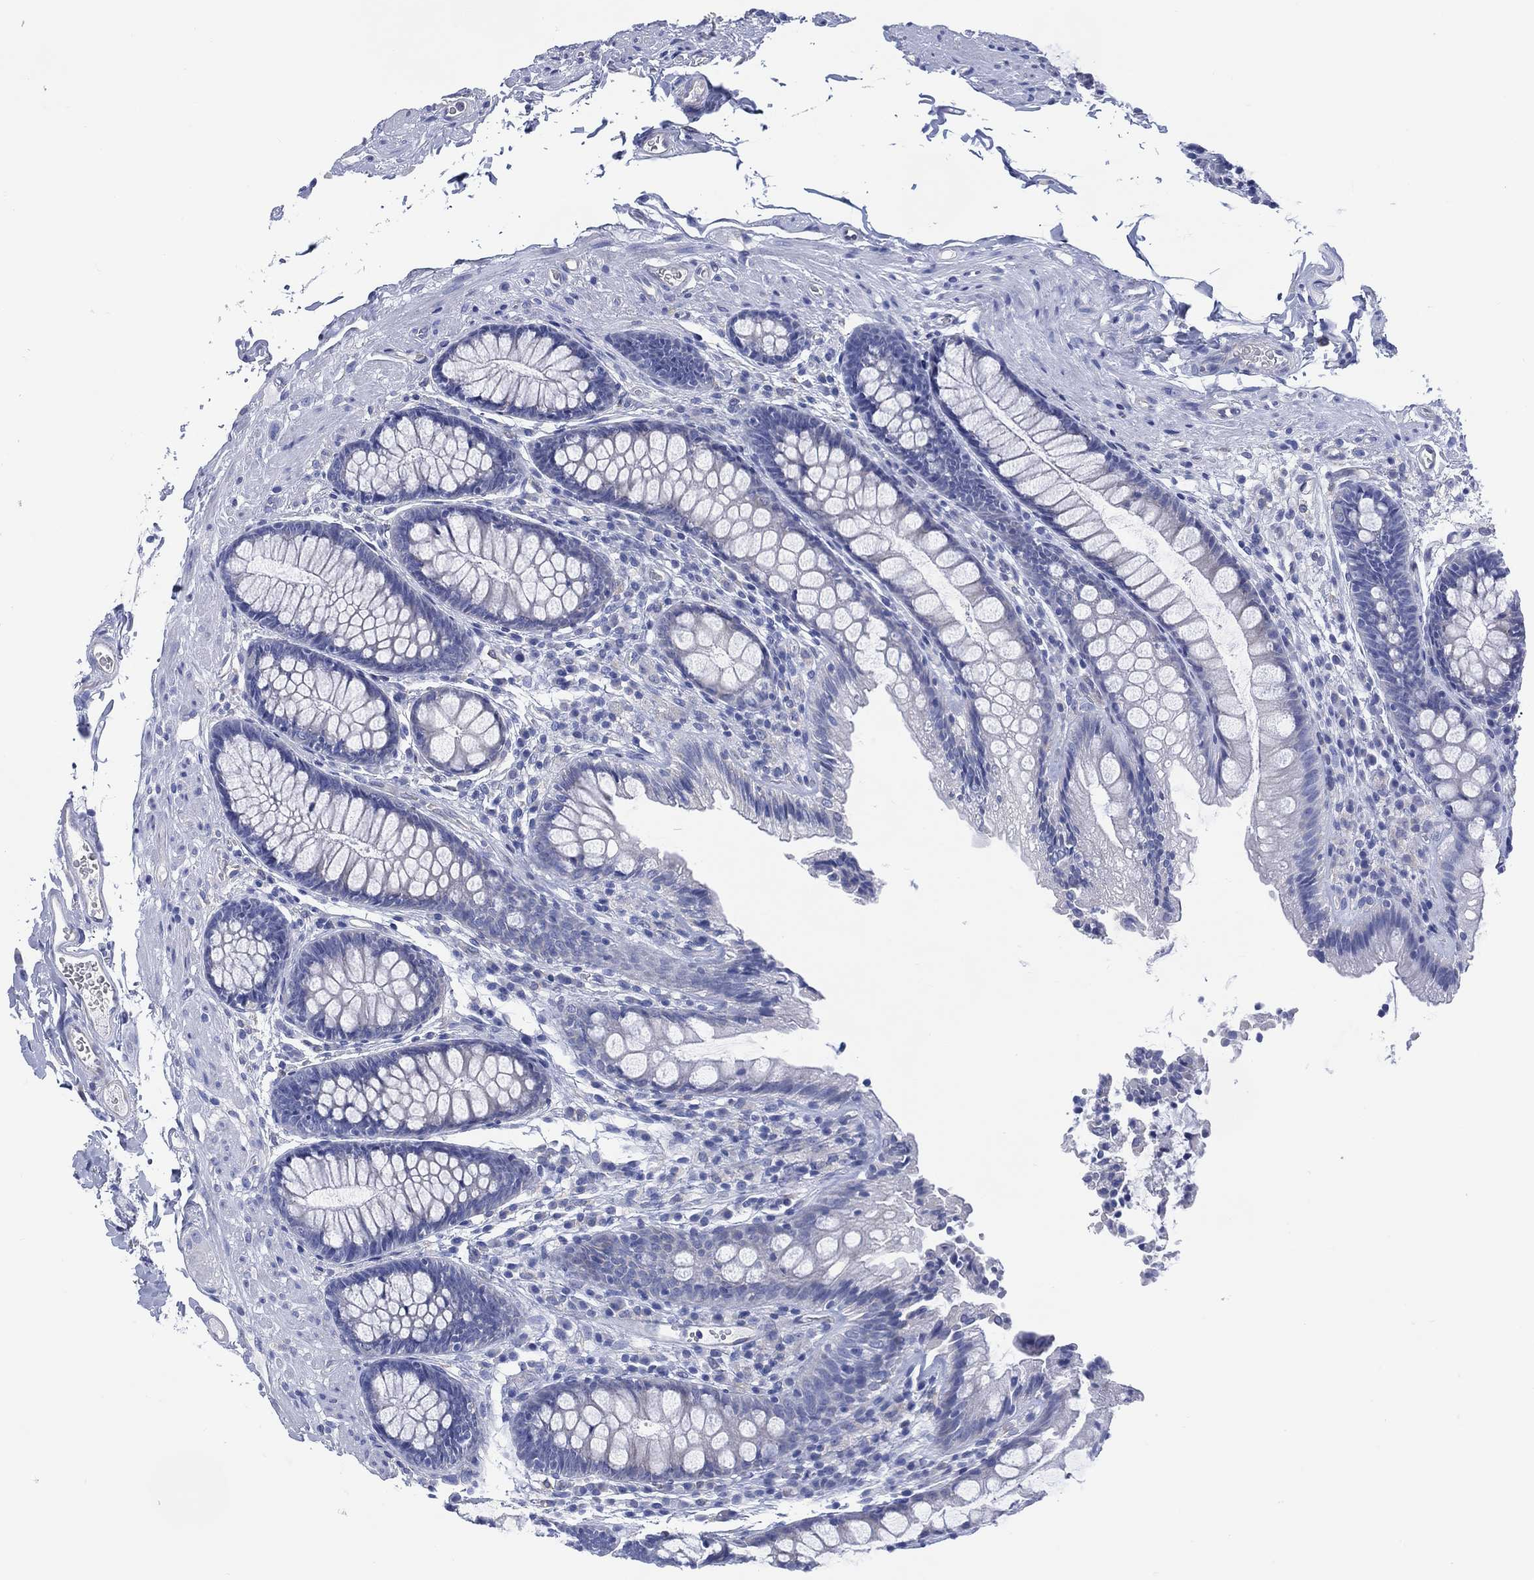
{"staining": {"intensity": "negative", "quantity": "none", "location": "none"}, "tissue": "colon", "cell_type": "Endothelial cells", "image_type": "normal", "snomed": [{"axis": "morphology", "description": "Normal tissue, NOS"}, {"axis": "topography", "description": "Colon"}], "caption": "Histopathology image shows no protein positivity in endothelial cells of normal colon. The staining is performed using DAB (3,3'-diaminobenzidine) brown chromogen with nuclei counter-stained in using hematoxylin.", "gene": "DDI1", "patient": {"sex": "female", "age": 86}}